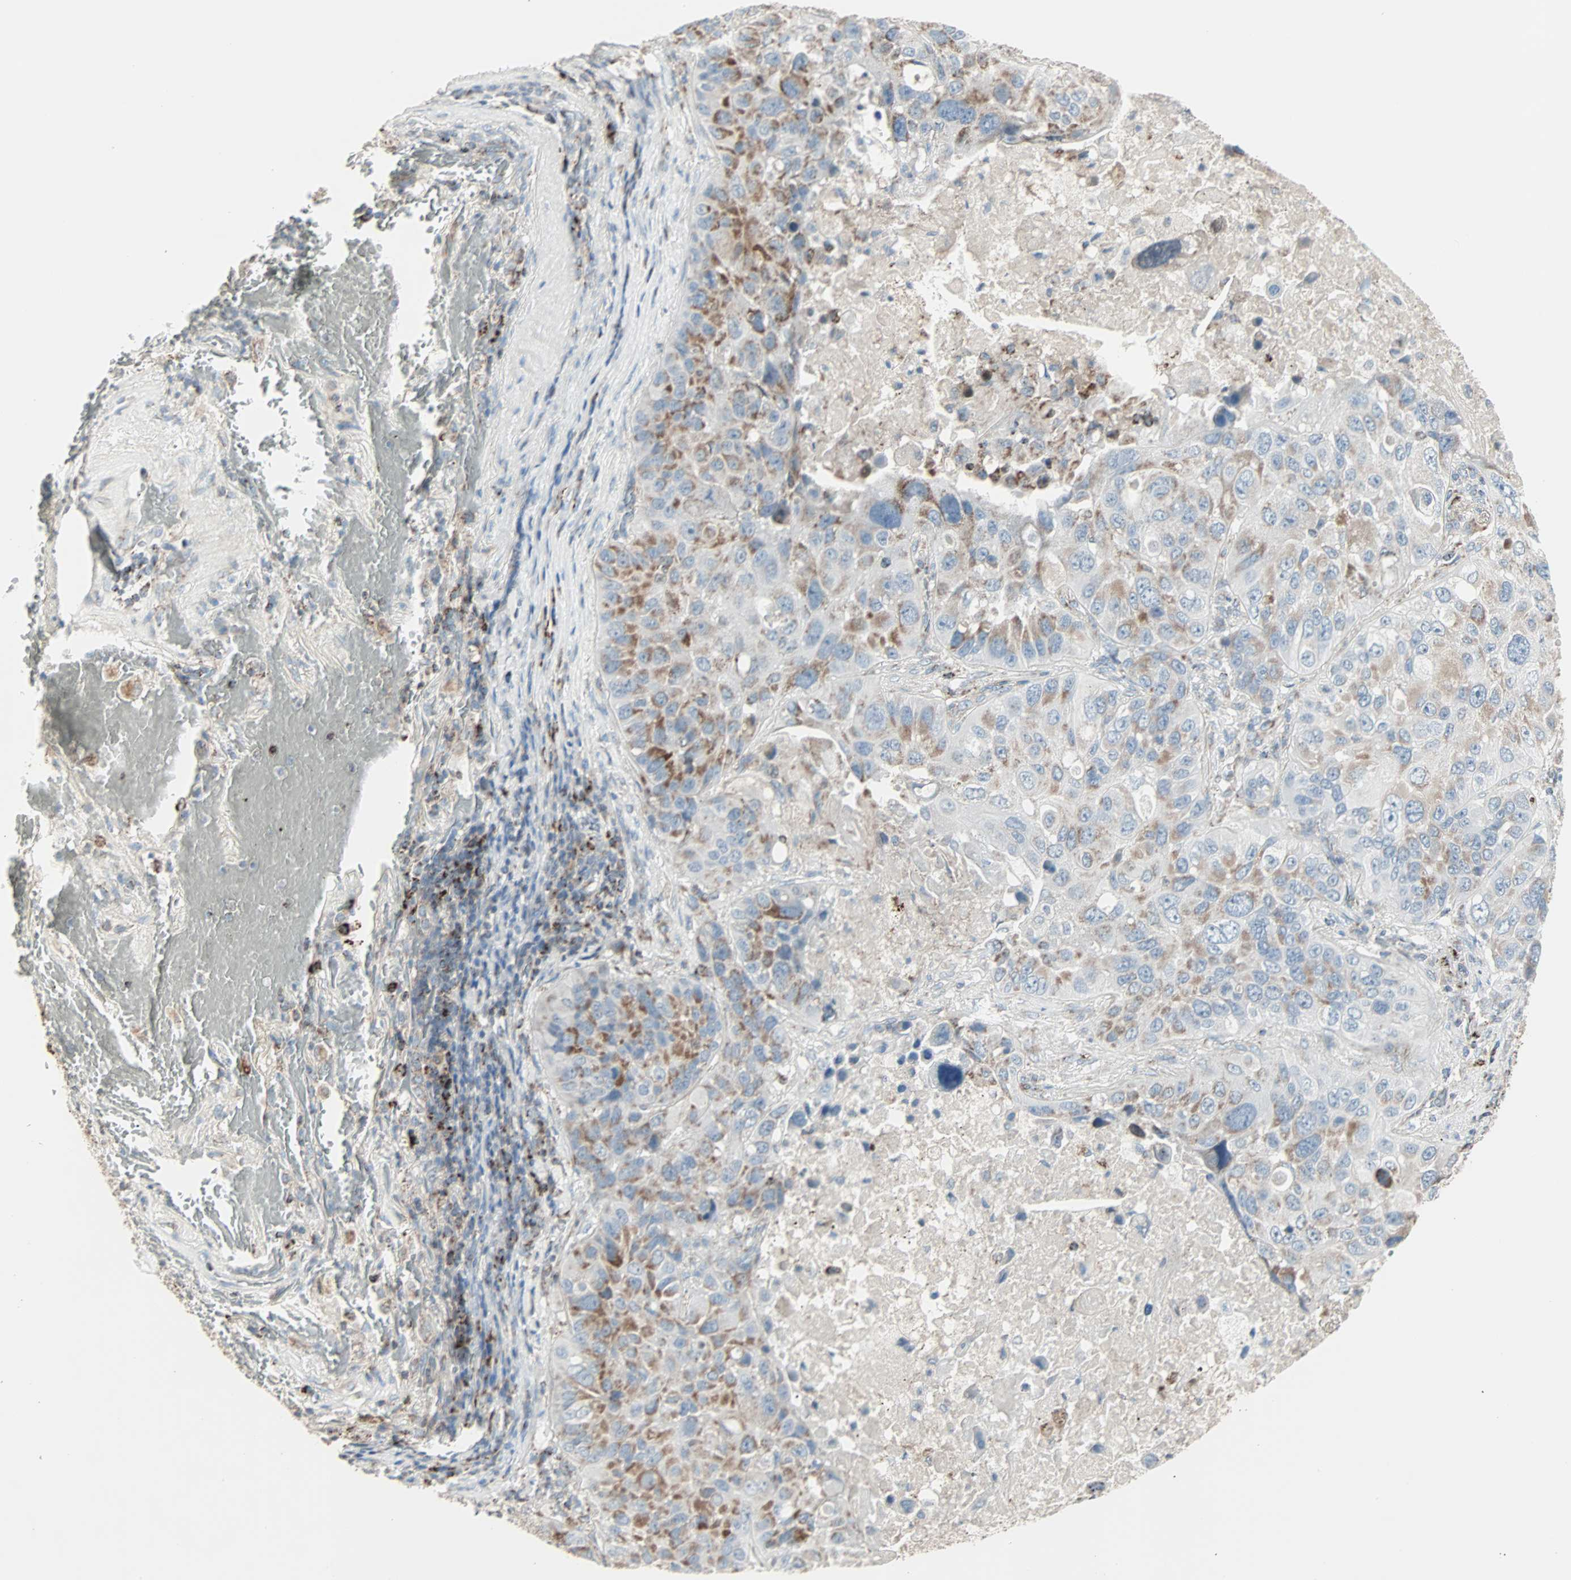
{"staining": {"intensity": "moderate", "quantity": "25%-75%", "location": "cytoplasmic/membranous"}, "tissue": "lung cancer", "cell_type": "Tumor cells", "image_type": "cancer", "snomed": [{"axis": "morphology", "description": "Squamous cell carcinoma, NOS"}, {"axis": "topography", "description": "Lung"}], "caption": "Immunohistochemistry (DAB (3,3'-diaminobenzidine)) staining of lung cancer (squamous cell carcinoma) displays moderate cytoplasmic/membranous protein positivity in approximately 25%-75% of tumor cells. The protein of interest is stained brown, and the nuclei are stained in blue (DAB (3,3'-diaminobenzidine) IHC with brightfield microscopy, high magnification).", "gene": "IDH2", "patient": {"sex": "male", "age": 57}}